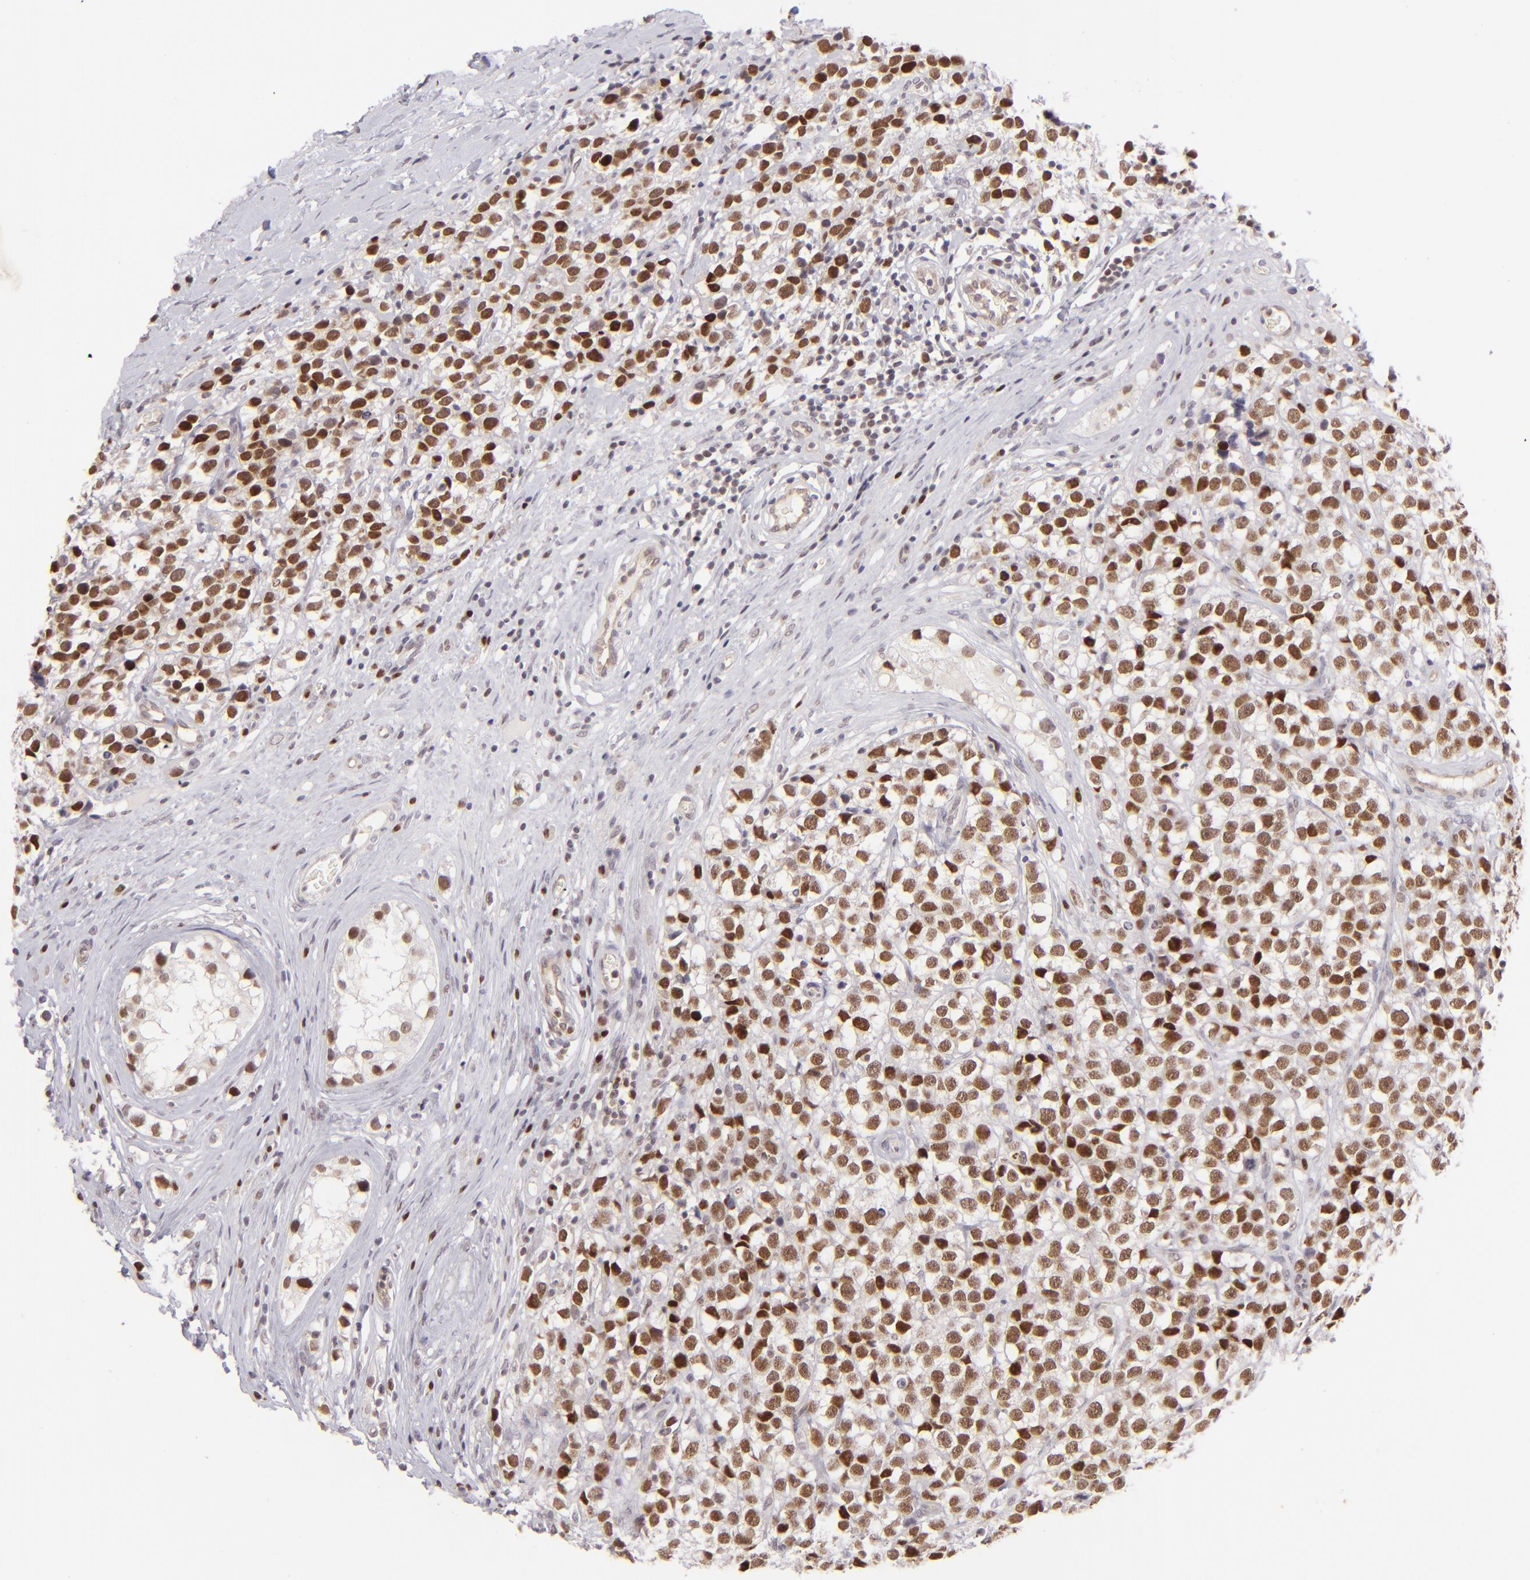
{"staining": {"intensity": "strong", "quantity": ">75%", "location": "nuclear"}, "tissue": "testis cancer", "cell_type": "Tumor cells", "image_type": "cancer", "snomed": [{"axis": "morphology", "description": "Seminoma, NOS"}, {"axis": "topography", "description": "Testis"}], "caption": "Seminoma (testis) stained for a protein (brown) demonstrates strong nuclear positive positivity in approximately >75% of tumor cells.", "gene": "POU2F1", "patient": {"sex": "male", "age": 25}}